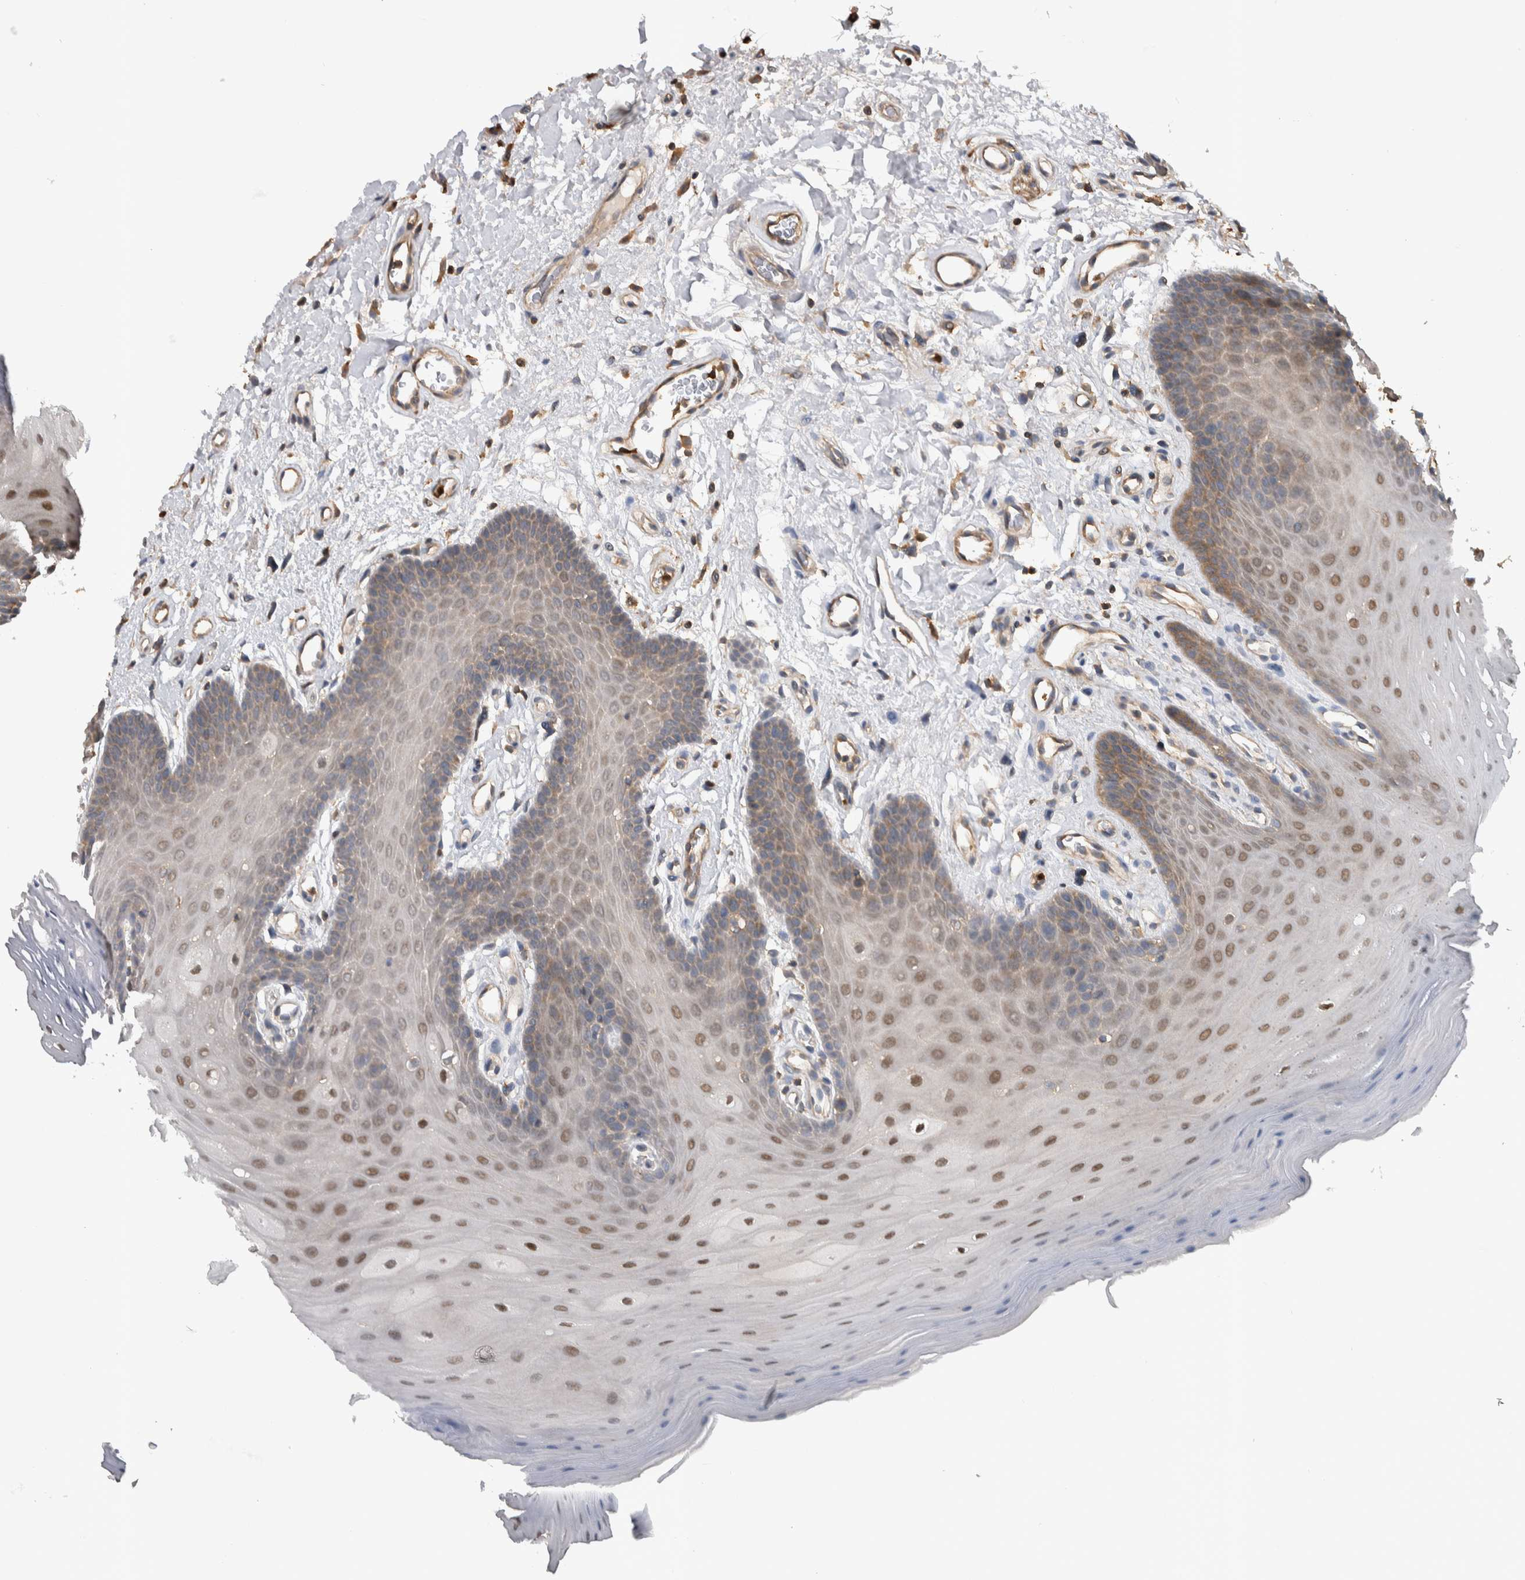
{"staining": {"intensity": "weak", "quantity": "25%-75%", "location": "cytoplasmic/membranous"}, "tissue": "oral mucosa", "cell_type": "Squamous epithelial cells", "image_type": "normal", "snomed": [{"axis": "morphology", "description": "Normal tissue, NOS"}, {"axis": "morphology", "description": "Squamous cell carcinoma, NOS"}, {"axis": "topography", "description": "Oral tissue"}, {"axis": "topography", "description": "Head-Neck"}], "caption": "IHC (DAB) staining of benign oral mucosa displays weak cytoplasmic/membranous protein expression in approximately 25%-75% of squamous epithelial cells. (DAB (3,3'-diaminobenzidine) IHC, brown staining for protein, blue staining for nuclei).", "gene": "SDCBP", "patient": {"sex": "male", "age": 71}}